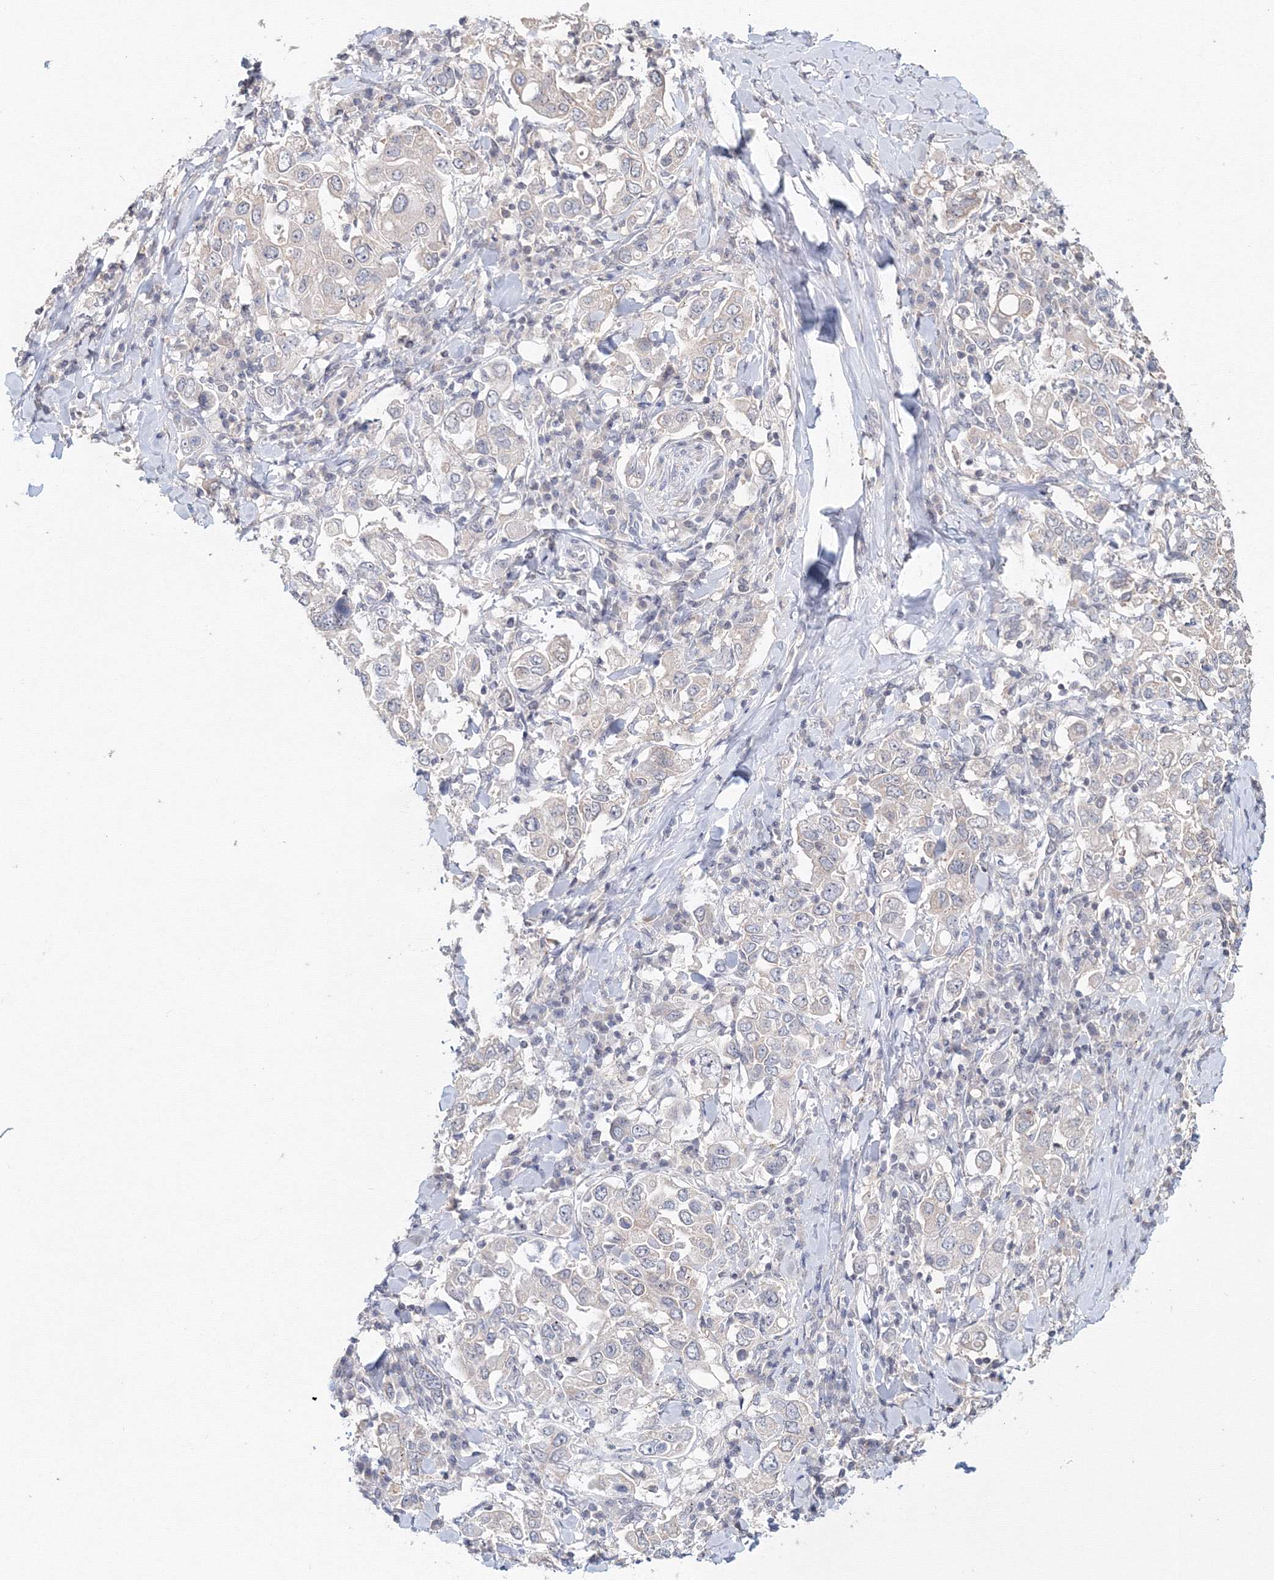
{"staining": {"intensity": "negative", "quantity": "none", "location": "none"}, "tissue": "stomach cancer", "cell_type": "Tumor cells", "image_type": "cancer", "snomed": [{"axis": "morphology", "description": "Adenocarcinoma, NOS"}, {"axis": "topography", "description": "Stomach, upper"}], "caption": "The histopathology image shows no significant staining in tumor cells of adenocarcinoma (stomach).", "gene": "SLC7A7", "patient": {"sex": "male", "age": 62}}